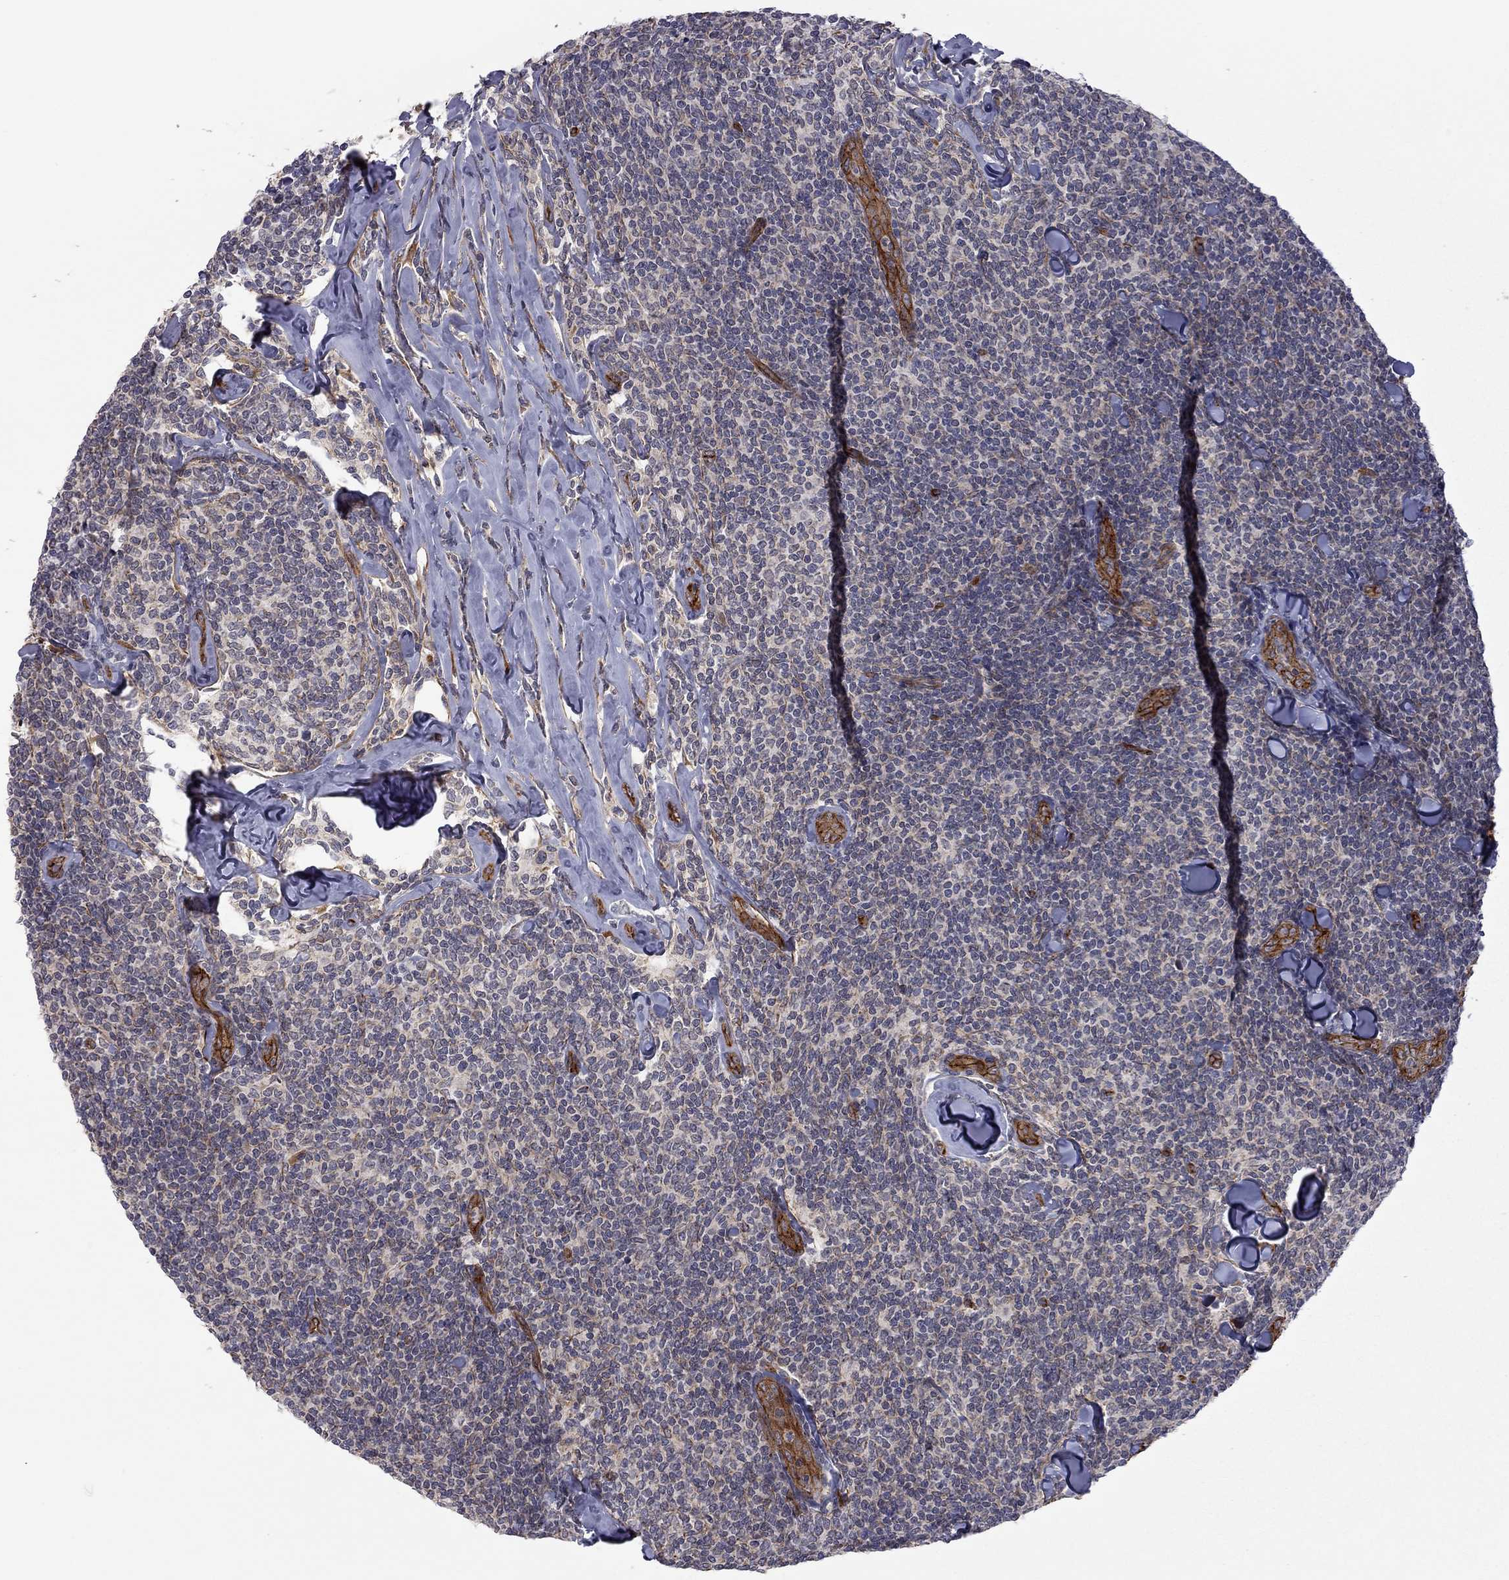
{"staining": {"intensity": "negative", "quantity": "none", "location": "none"}, "tissue": "lymphoma", "cell_type": "Tumor cells", "image_type": "cancer", "snomed": [{"axis": "morphology", "description": "Malignant lymphoma, non-Hodgkin's type, Low grade"}, {"axis": "topography", "description": "Lymph node"}], "caption": "DAB immunohistochemical staining of human low-grade malignant lymphoma, non-Hodgkin's type displays no significant expression in tumor cells.", "gene": "EXOC3L2", "patient": {"sex": "female", "age": 56}}